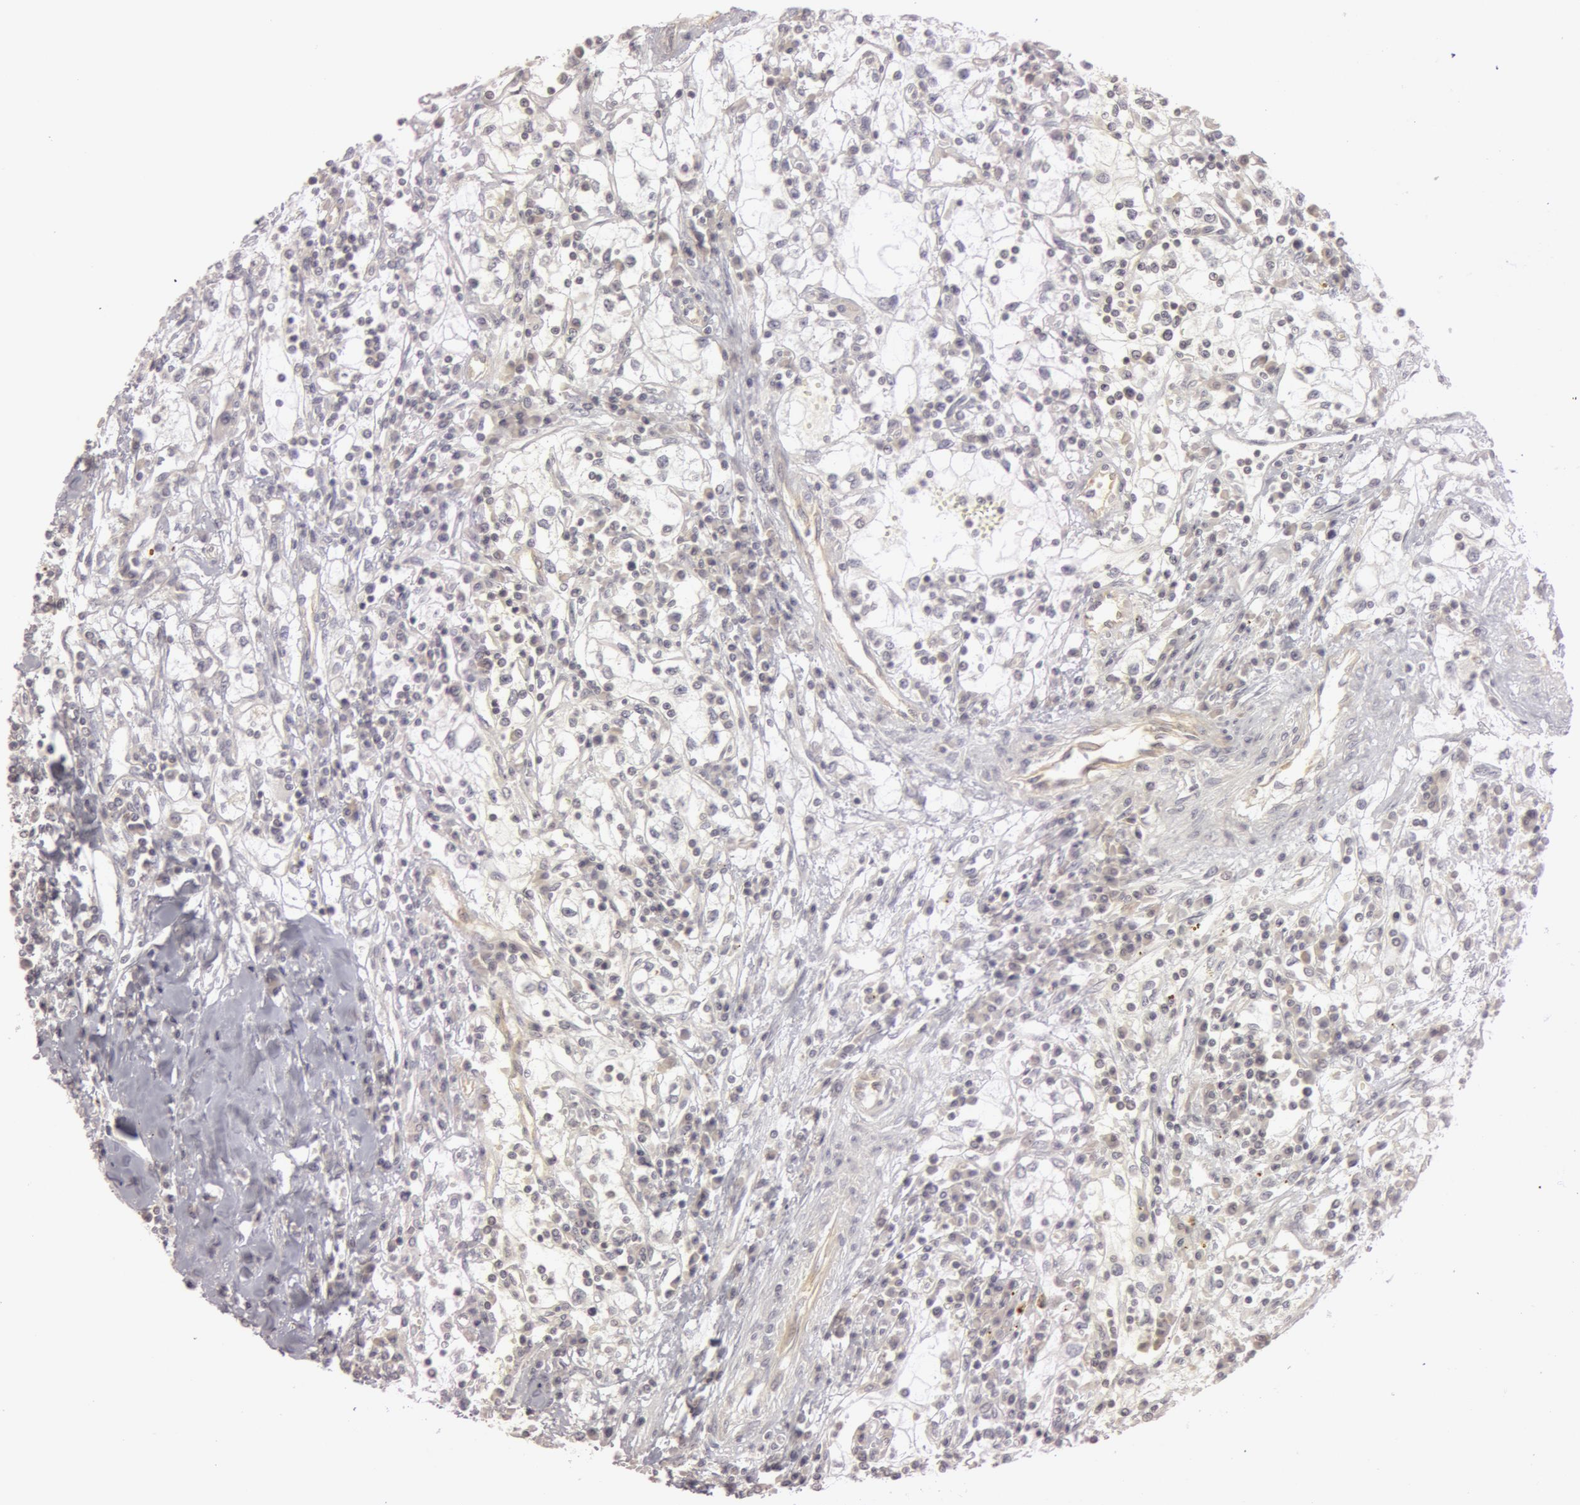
{"staining": {"intensity": "negative", "quantity": "none", "location": "none"}, "tissue": "renal cancer", "cell_type": "Tumor cells", "image_type": "cancer", "snomed": [{"axis": "morphology", "description": "Adenocarcinoma, NOS"}, {"axis": "topography", "description": "Kidney"}], "caption": "The histopathology image shows no staining of tumor cells in adenocarcinoma (renal).", "gene": "RALGAPA1", "patient": {"sex": "male", "age": 82}}